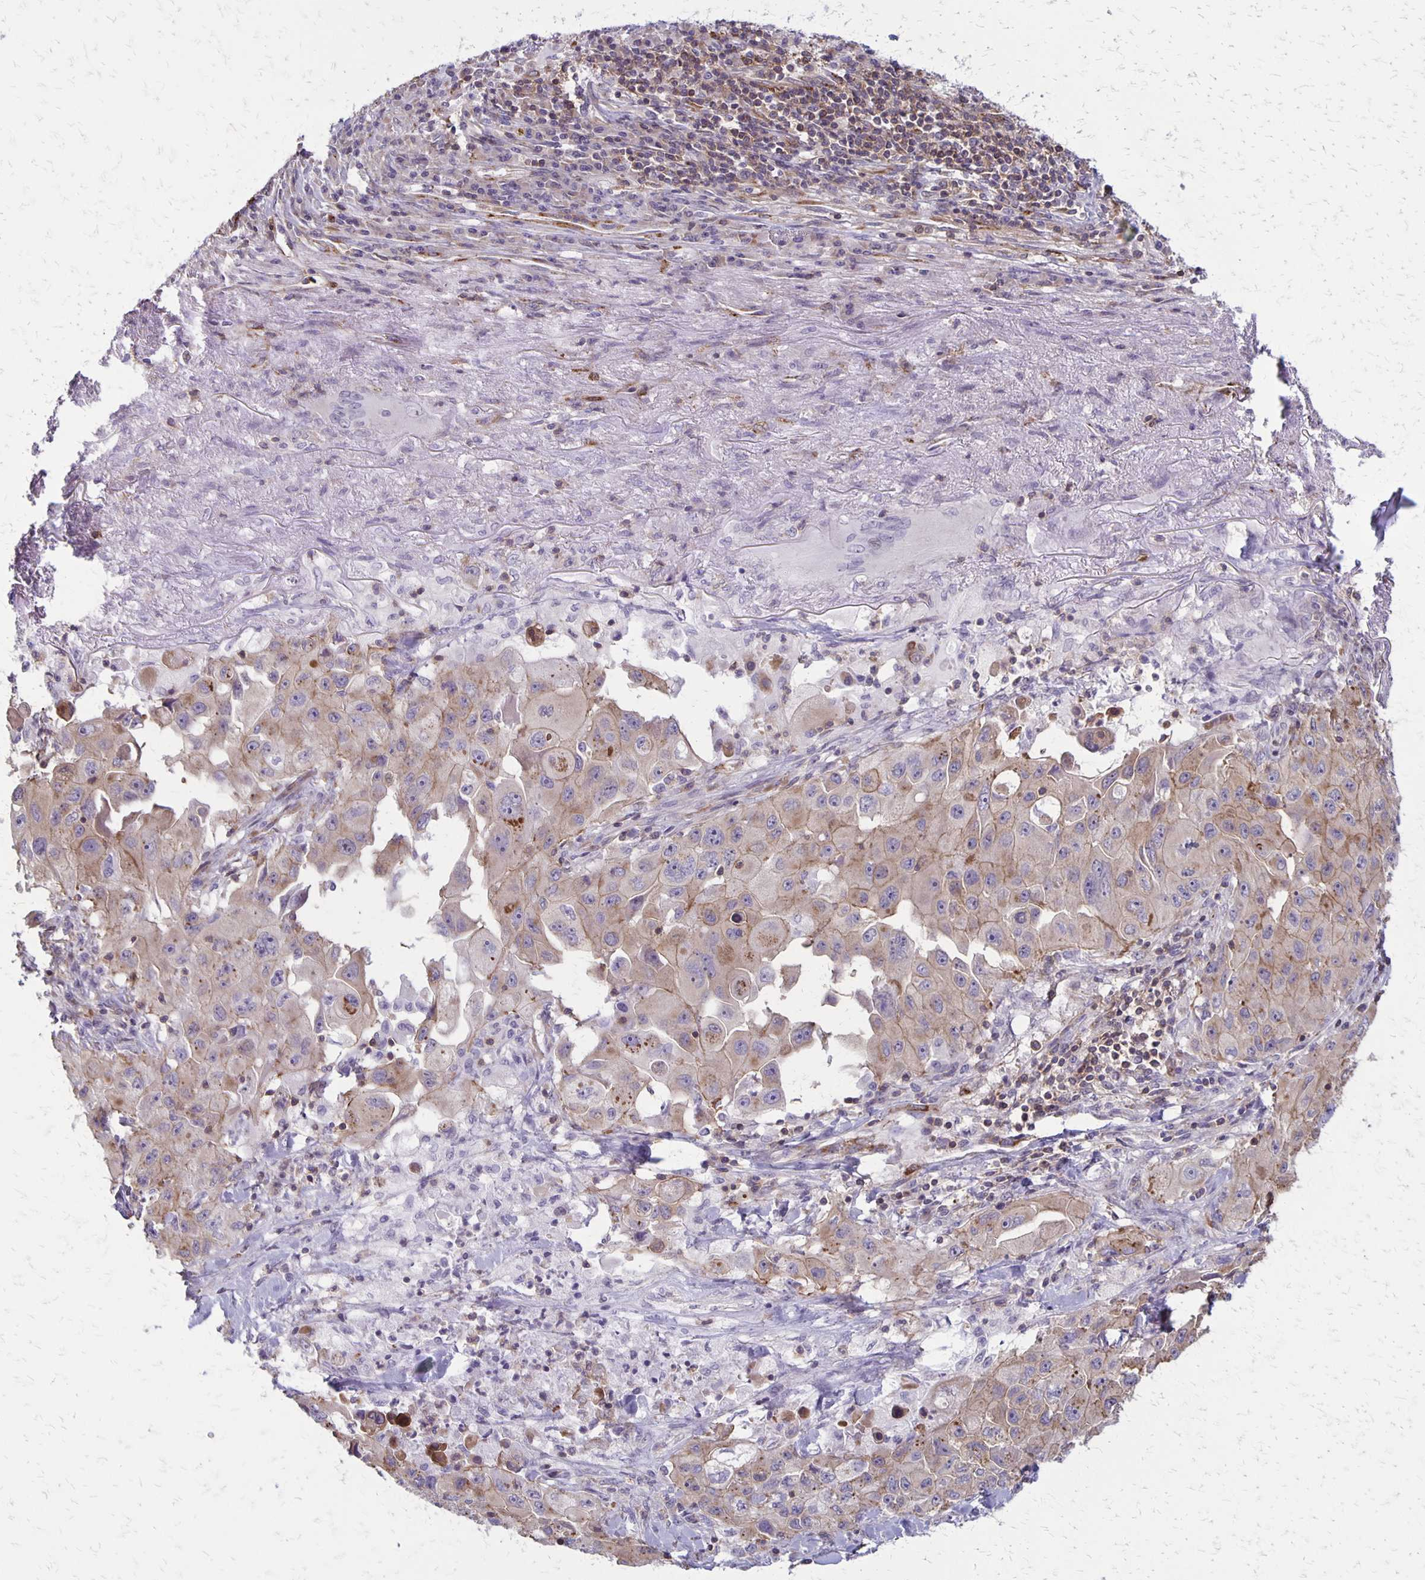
{"staining": {"intensity": "weak", "quantity": "25%-75%", "location": "cytoplasmic/membranous"}, "tissue": "lung cancer", "cell_type": "Tumor cells", "image_type": "cancer", "snomed": [{"axis": "morphology", "description": "Squamous cell carcinoma, NOS"}, {"axis": "topography", "description": "Lung"}], "caption": "This histopathology image exhibits immunohistochemistry (IHC) staining of human lung cancer (squamous cell carcinoma), with low weak cytoplasmic/membranous positivity in about 25%-75% of tumor cells.", "gene": "SEPTIN5", "patient": {"sex": "male", "age": 63}}